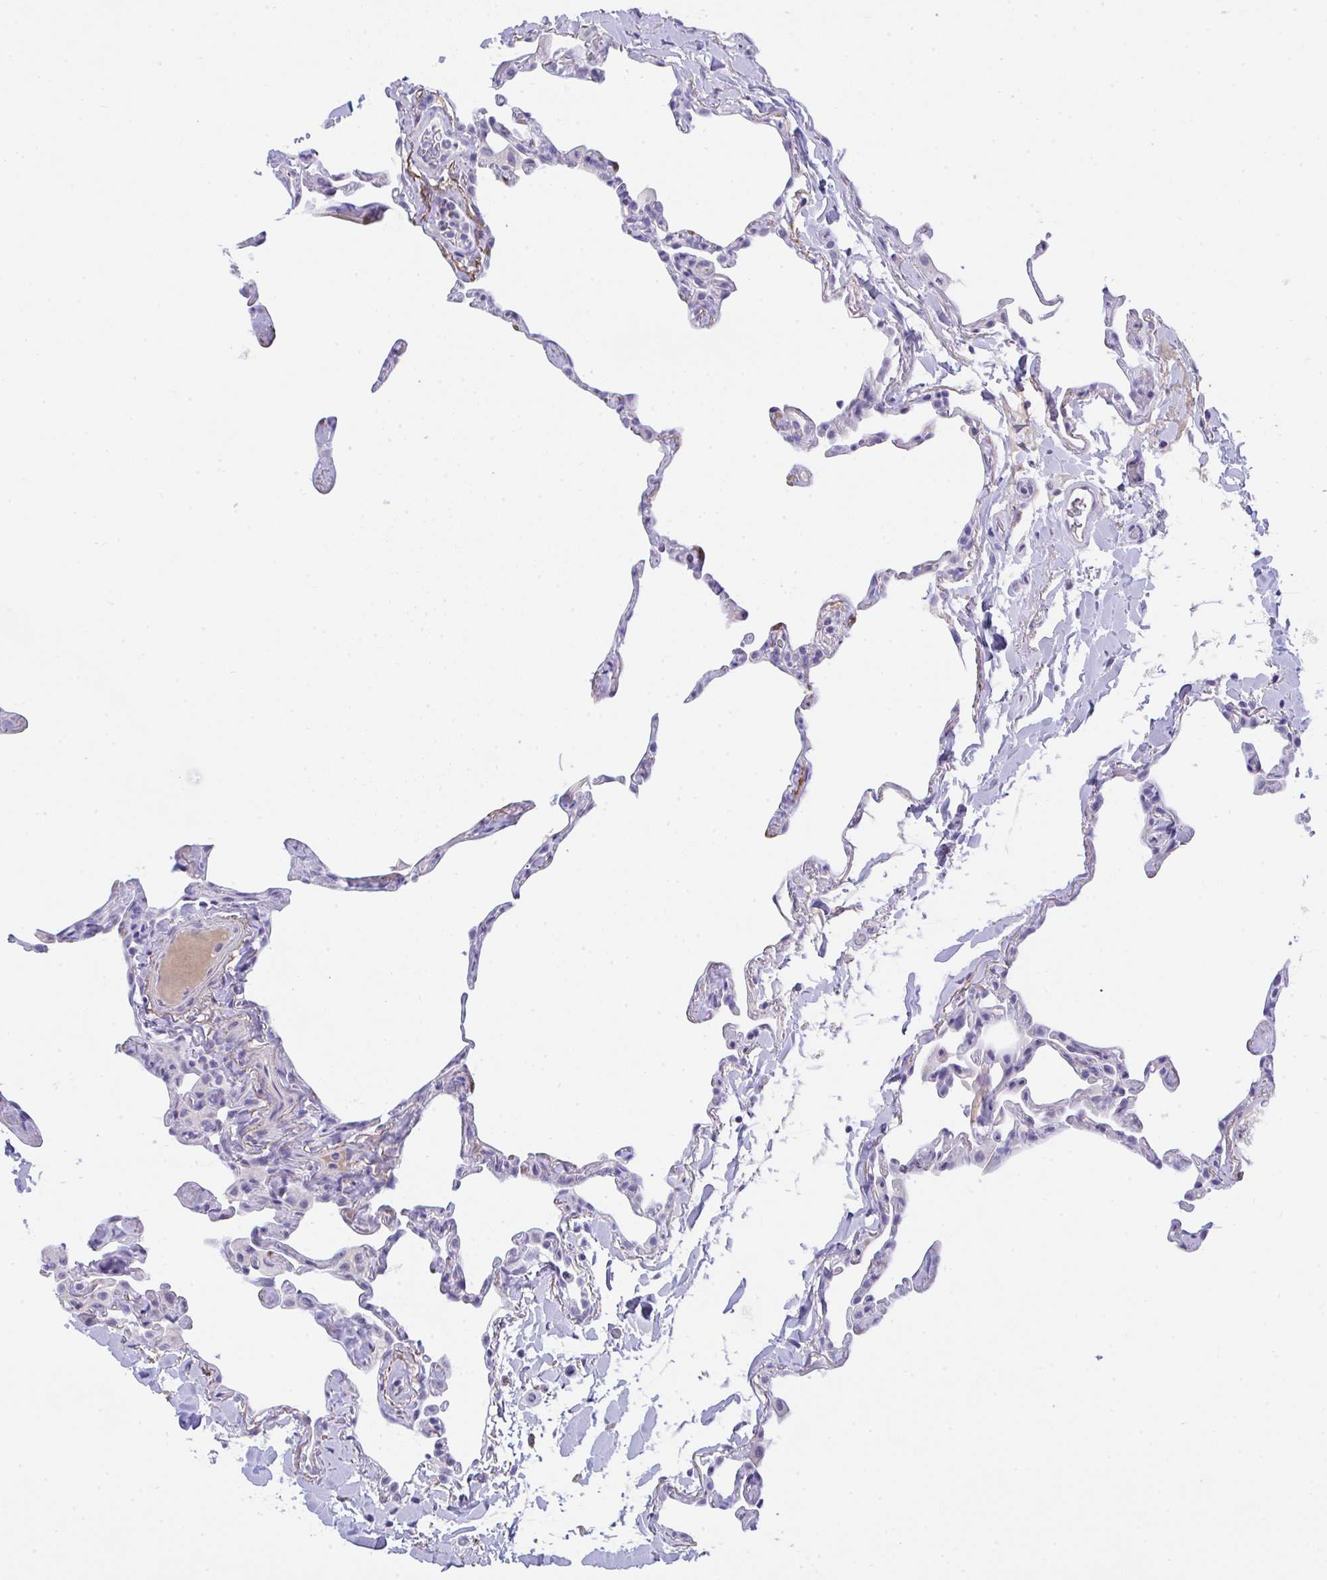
{"staining": {"intensity": "negative", "quantity": "none", "location": "none"}, "tissue": "lung", "cell_type": "Alveolar cells", "image_type": "normal", "snomed": [{"axis": "morphology", "description": "Normal tissue, NOS"}, {"axis": "topography", "description": "Lung"}], "caption": "Micrograph shows no protein staining in alveolar cells of benign lung.", "gene": "KMT2E", "patient": {"sex": "male", "age": 65}}